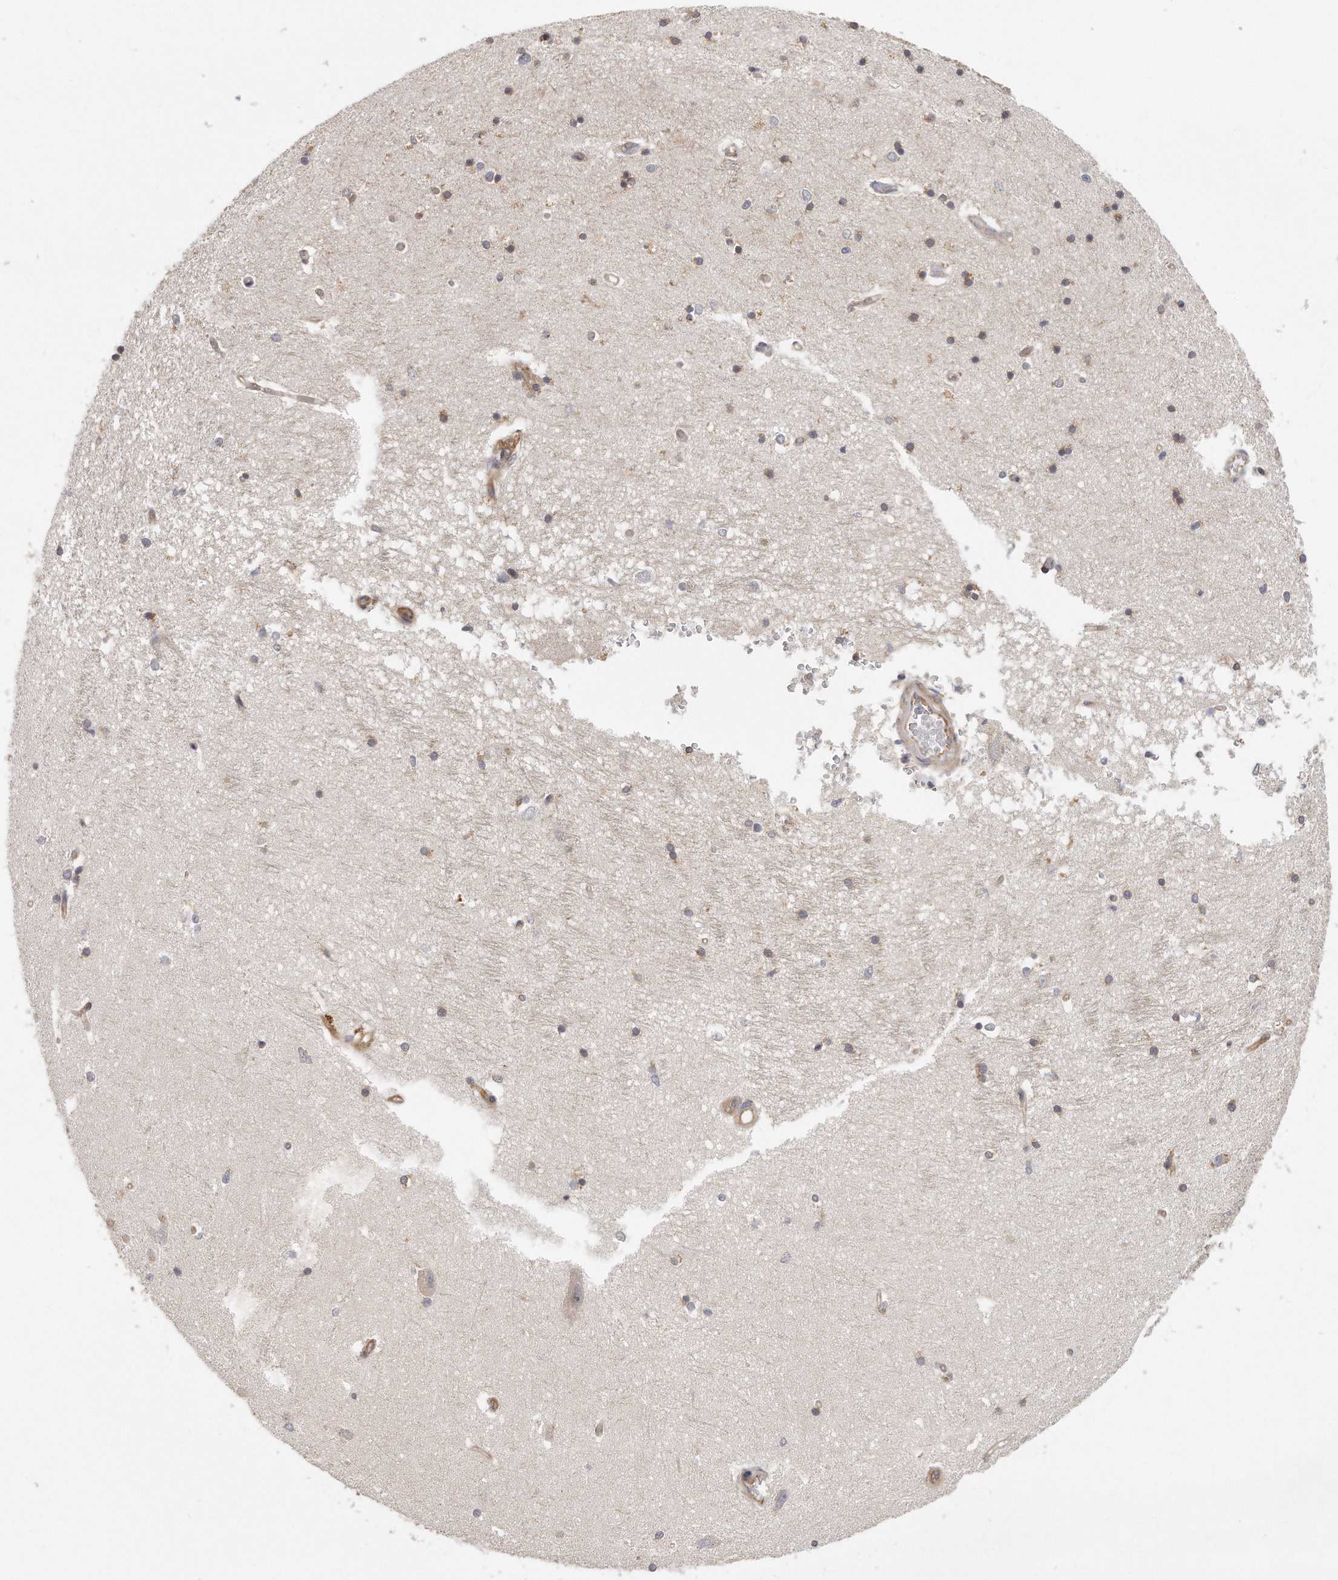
{"staining": {"intensity": "weak", "quantity": "25%-75%", "location": "cytoplasmic/membranous"}, "tissue": "hippocampus", "cell_type": "Glial cells", "image_type": "normal", "snomed": [{"axis": "morphology", "description": "Normal tissue, NOS"}, {"axis": "topography", "description": "Hippocampus"}], "caption": "A histopathology image of human hippocampus stained for a protein displays weak cytoplasmic/membranous brown staining in glial cells.", "gene": "MTERF4", "patient": {"sex": "male", "age": 45}}